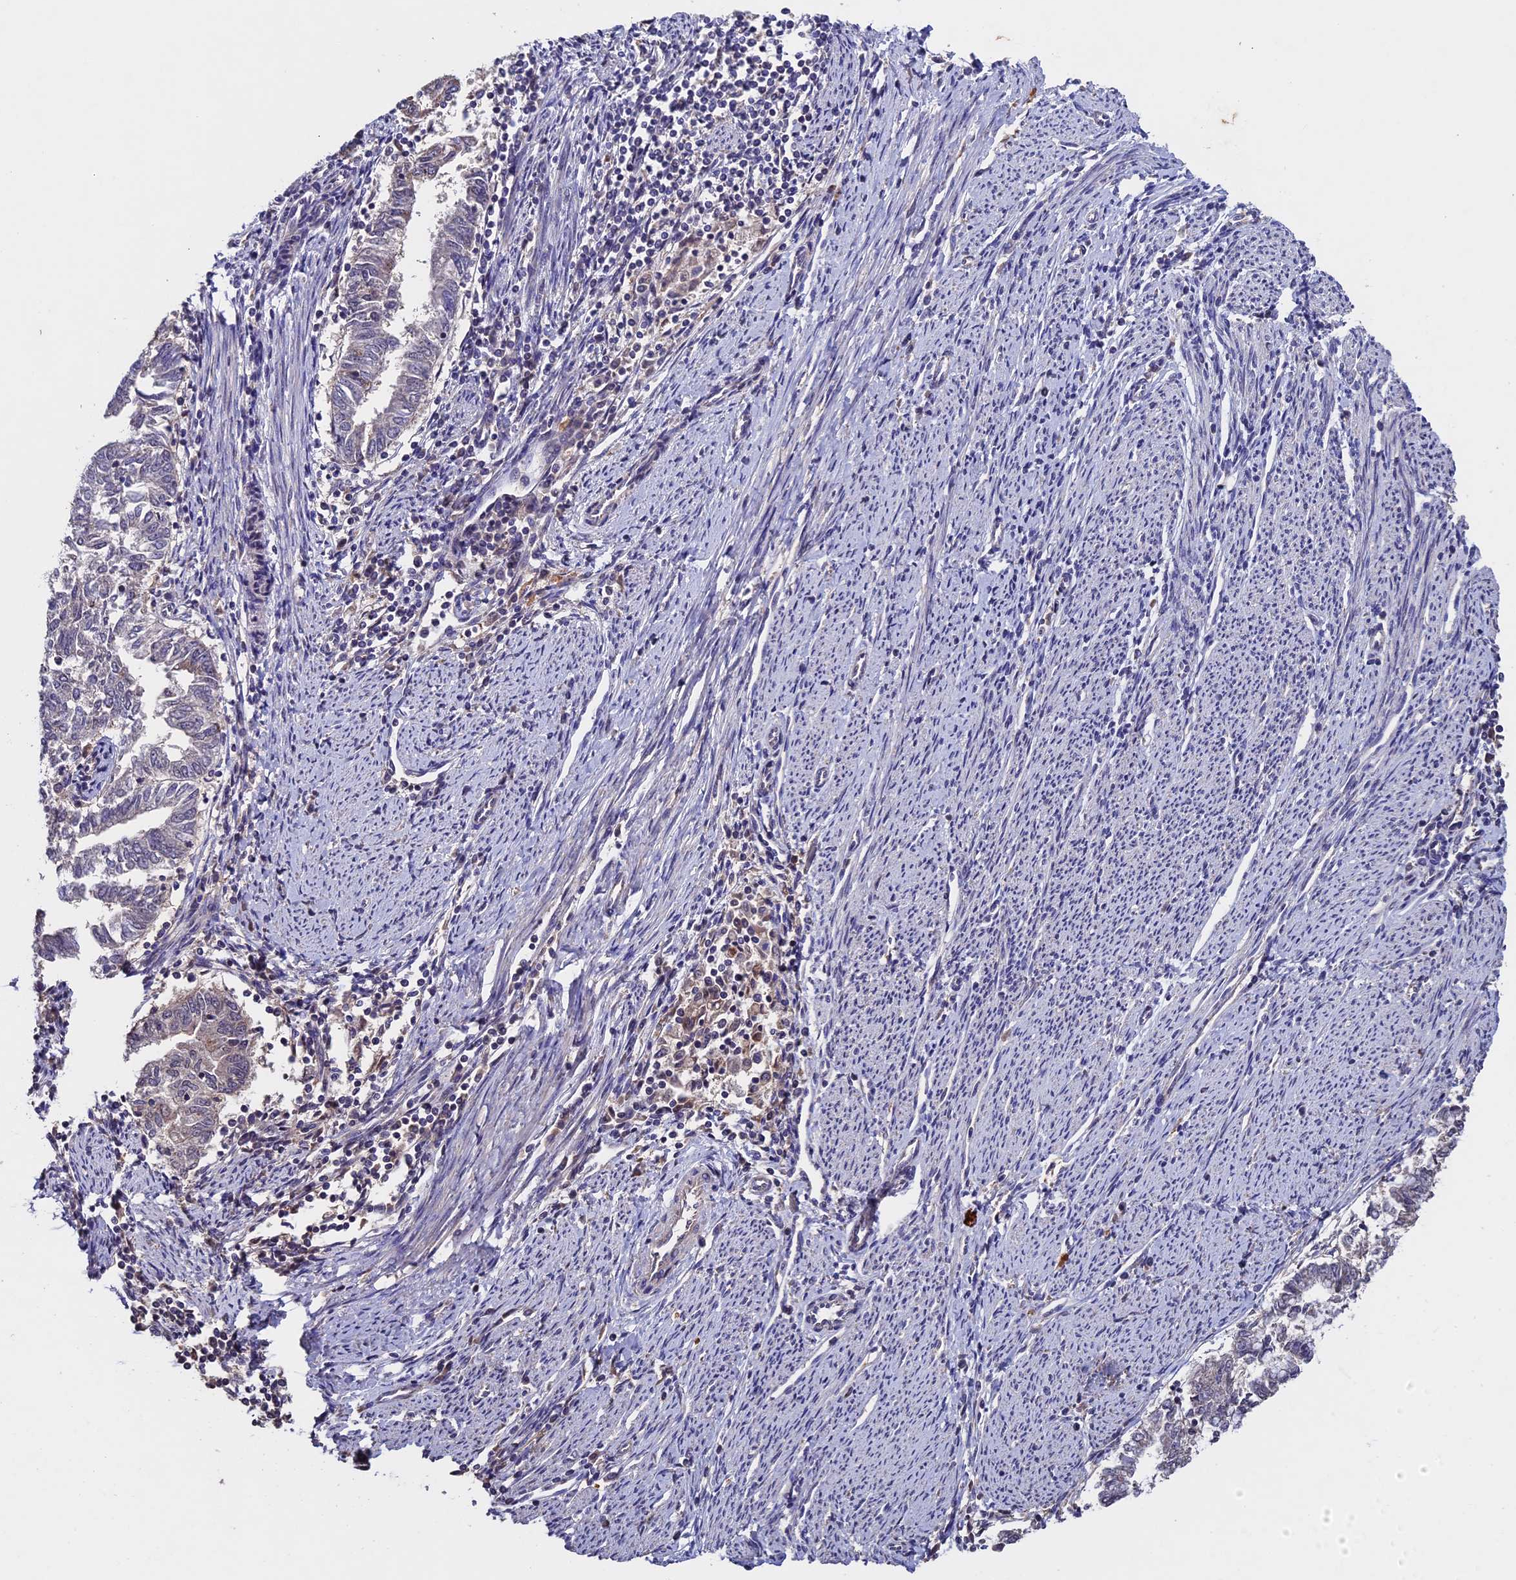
{"staining": {"intensity": "negative", "quantity": "none", "location": "none"}, "tissue": "endometrial cancer", "cell_type": "Tumor cells", "image_type": "cancer", "snomed": [{"axis": "morphology", "description": "Adenocarcinoma, NOS"}, {"axis": "topography", "description": "Endometrium"}], "caption": "This is an immunohistochemistry (IHC) micrograph of endometrial adenocarcinoma. There is no positivity in tumor cells.", "gene": "RNF17", "patient": {"sex": "female", "age": 79}}